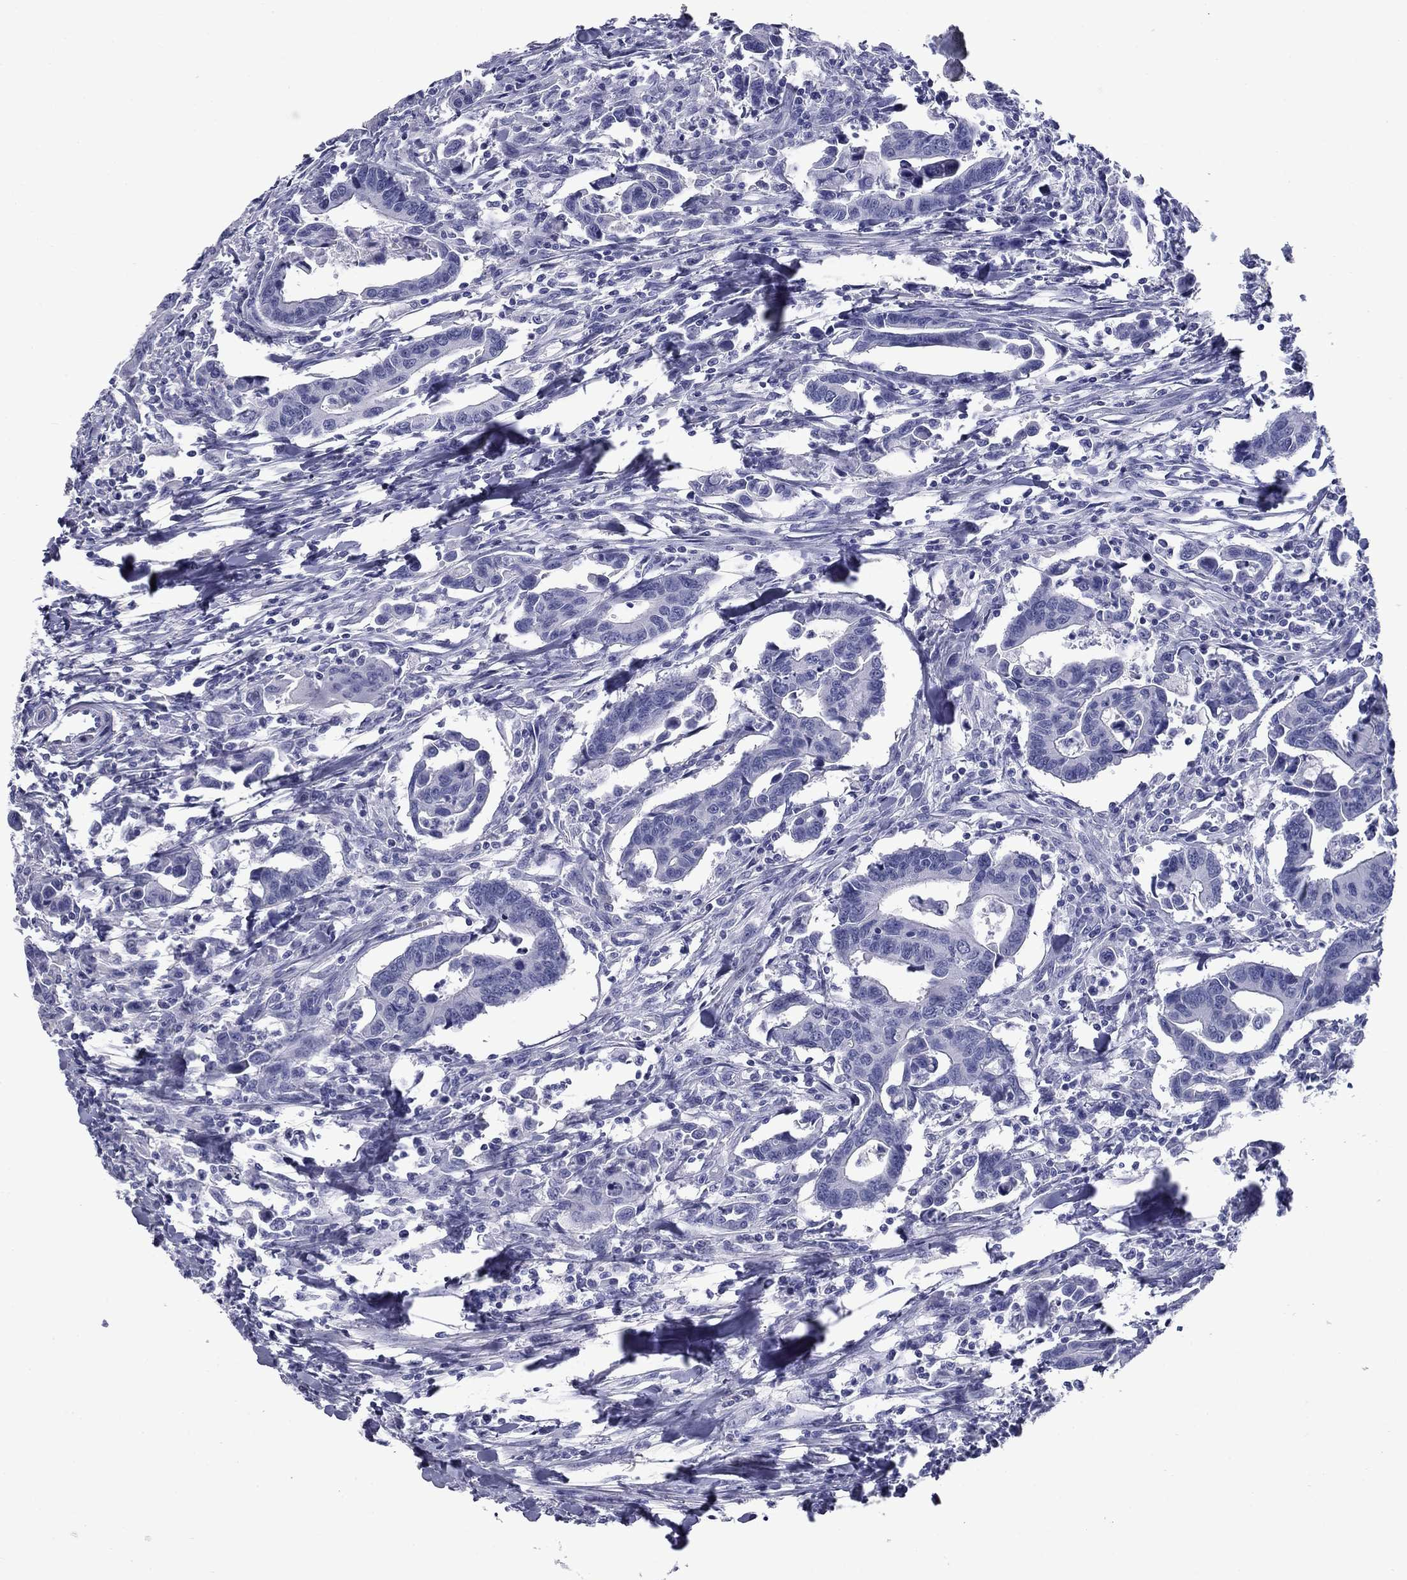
{"staining": {"intensity": "negative", "quantity": "none", "location": "none"}, "tissue": "colorectal cancer", "cell_type": "Tumor cells", "image_type": "cancer", "snomed": [{"axis": "morphology", "description": "Adenocarcinoma, NOS"}, {"axis": "topography", "description": "Rectum"}], "caption": "DAB (3,3'-diaminobenzidine) immunohistochemical staining of human adenocarcinoma (colorectal) exhibits no significant positivity in tumor cells.", "gene": "NPPA", "patient": {"sex": "male", "age": 67}}